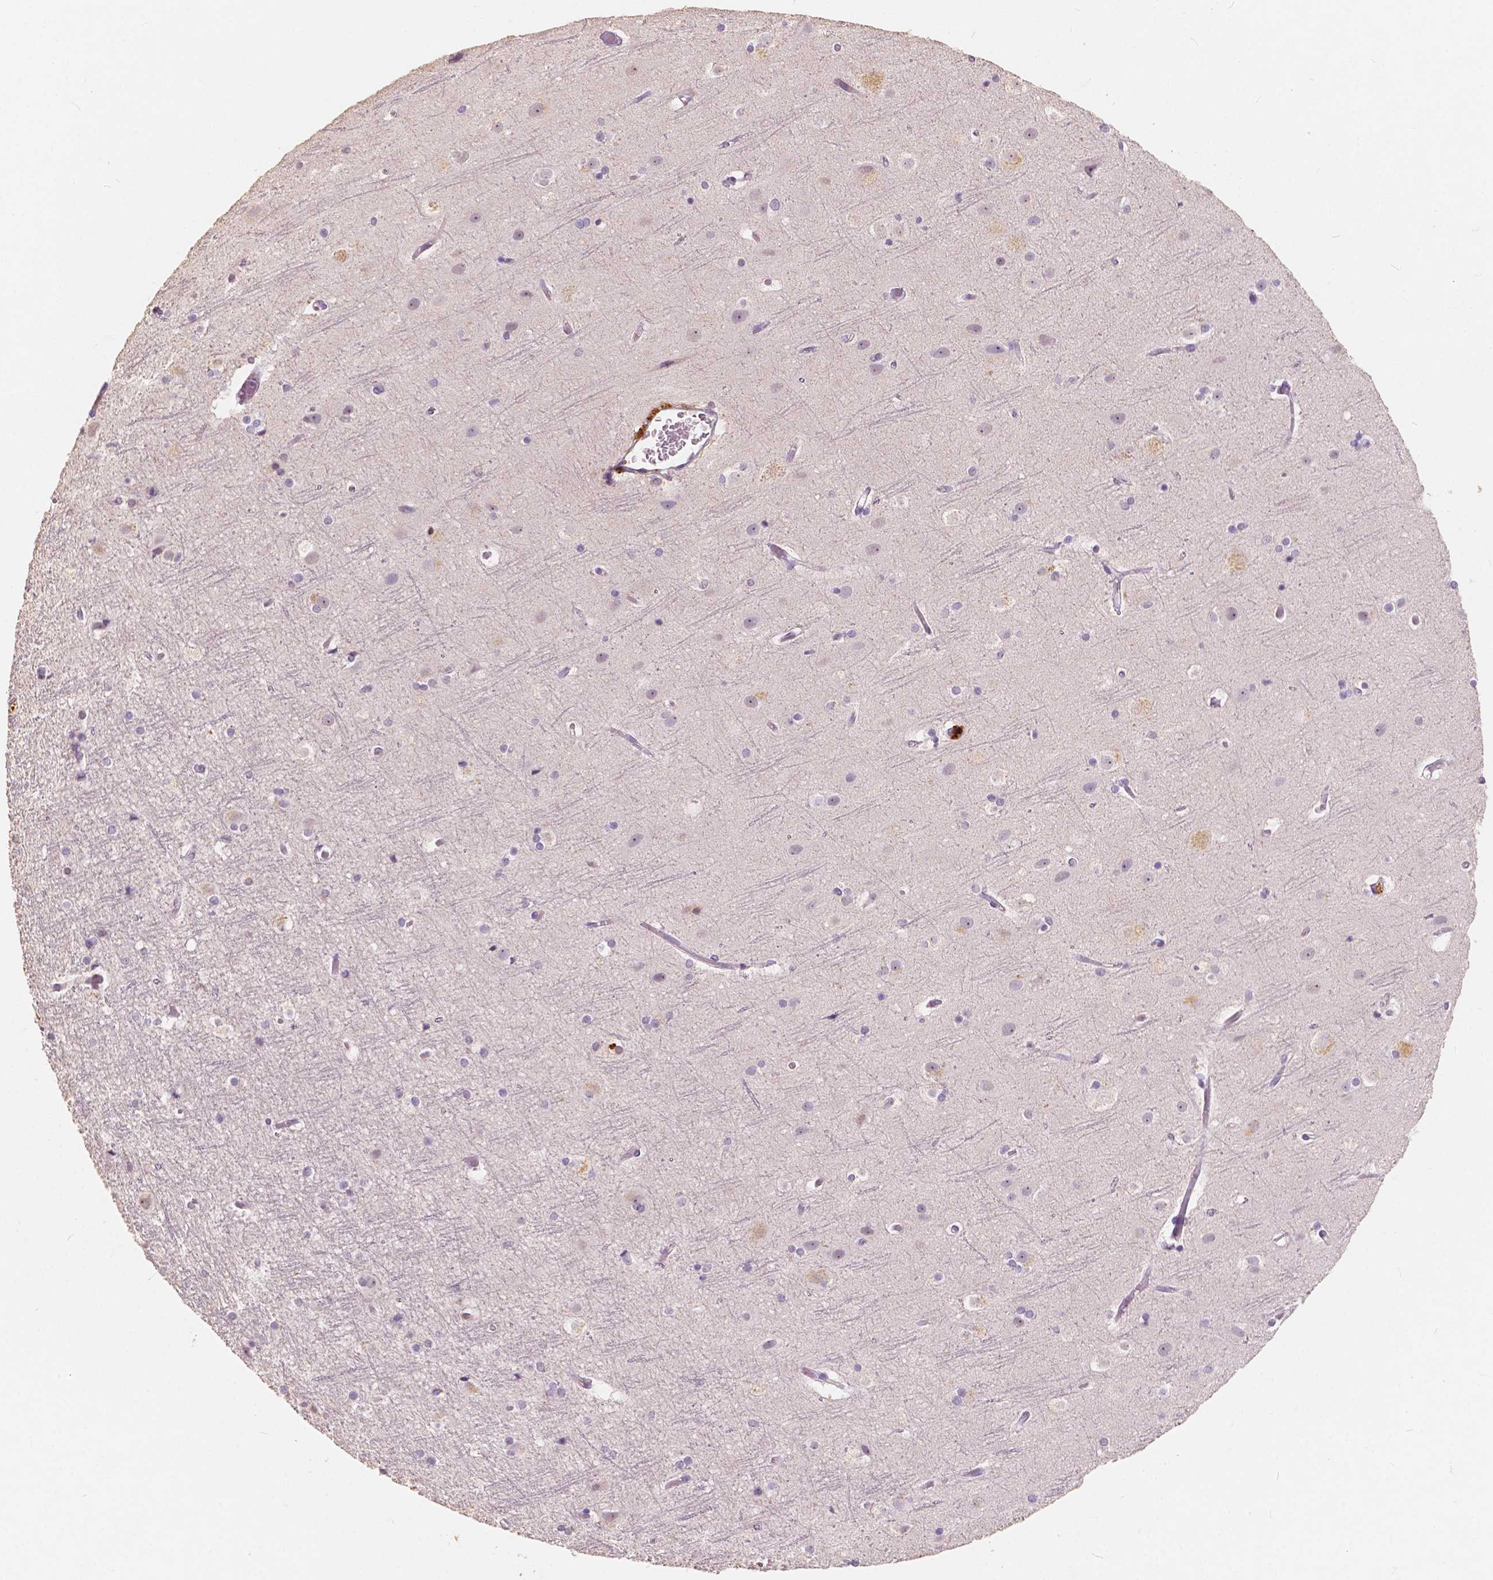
{"staining": {"intensity": "negative", "quantity": "none", "location": "none"}, "tissue": "cerebral cortex", "cell_type": "Endothelial cells", "image_type": "normal", "snomed": [{"axis": "morphology", "description": "Normal tissue, NOS"}, {"axis": "topography", "description": "Cerebral cortex"}], "caption": "Histopathology image shows no protein staining in endothelial cells of normal cerebral cortex. The staining is performed using DAB (3,3'-diaminobenzidine) brown chromogen with nuclei counter-stained in using hematoxylin.", "gene": "SOX15", "patient": {"sex": "female", "age": 52}}